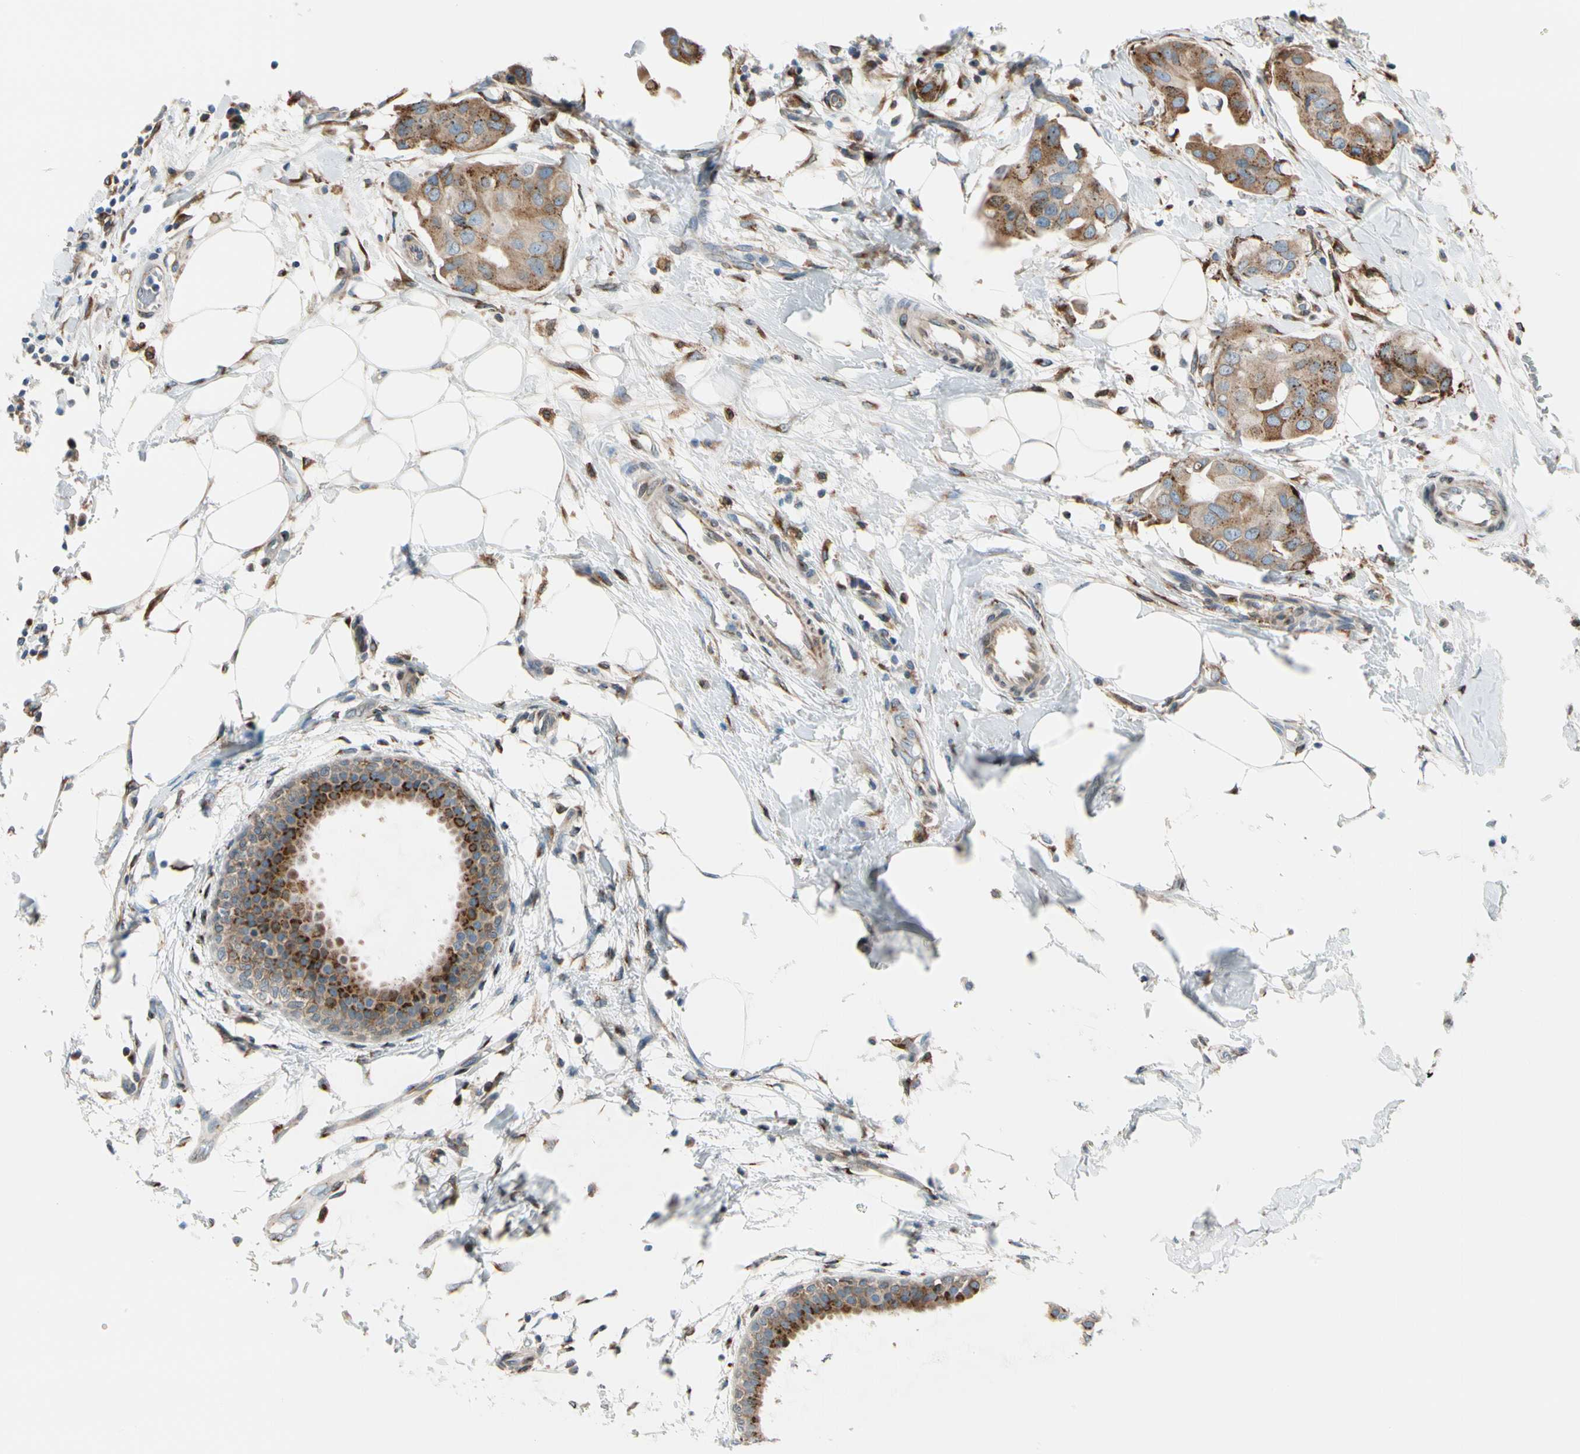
{"staining": {"intensity": "moderate", "quantity": ">75%", "location": "cytoplasmic/membranous"}, "tissue": "breast cancer", "cell_type": "Tumor cells", "image_type": "cancer", "snomed": [{"axis": "morphology", "description": "Duct carcinoma"}, {"axis": "topography", "description": "Breast"}], "caption": "High-power microscopy captured an immunohistochemistry image of breast cancer (infiltrating ductal carcinoma), revealing moderate cytoplasmic/membranous staining in approximately >75% of tumor cells.", "gene": "NUCB1", "patient": {"sex": "female", "age": 40}}